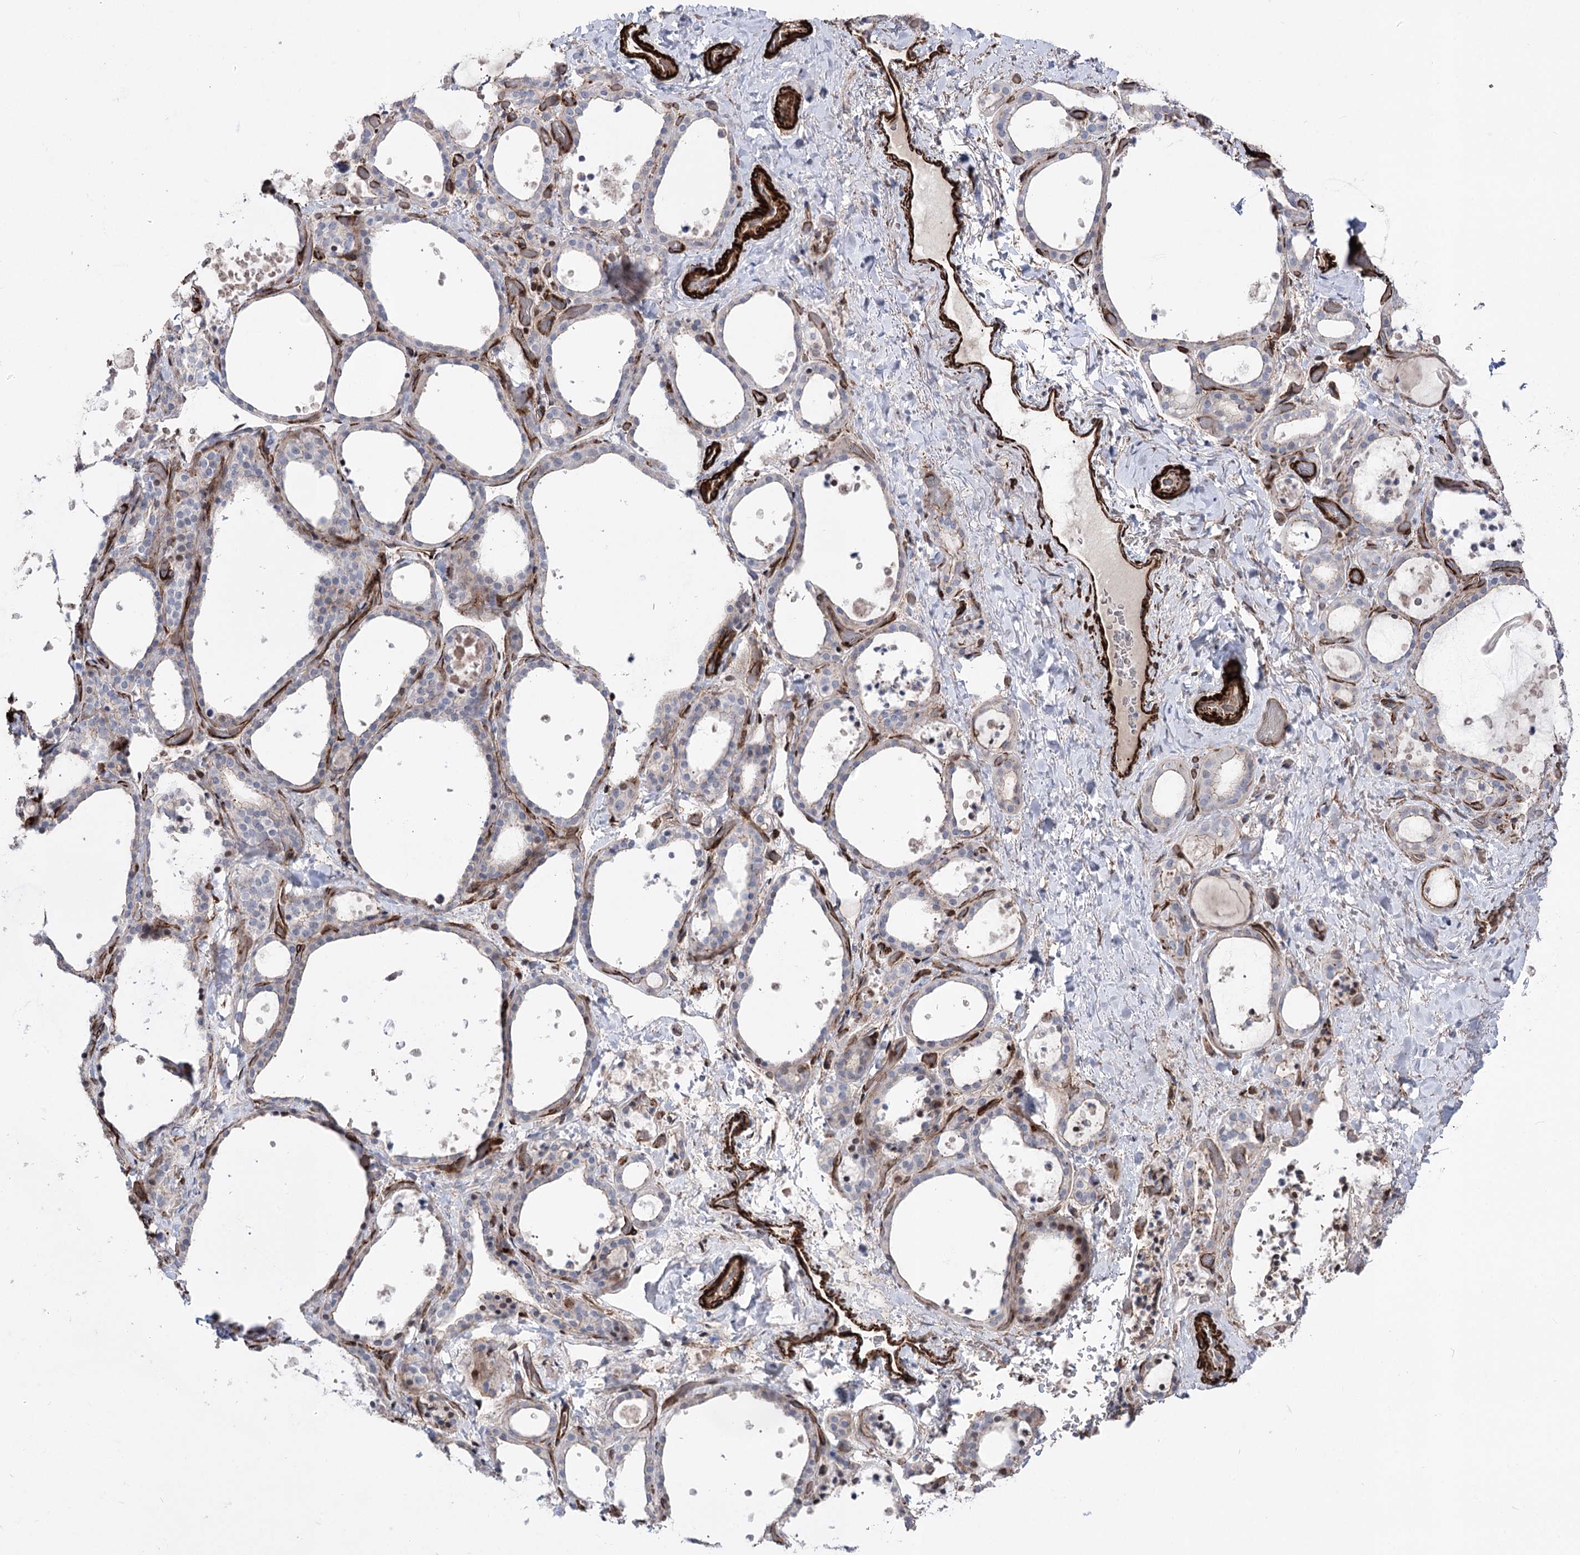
{"staining": {"intensity": "moderate", "quantity": "<25%", "location": "cytoplasmic/membranous,nuclear"}, "tissue": "thyroid gland", "cell_type": "Glandular cells", "image_type": "normal", "snomed": [{"axis": "morphology", "description": "Normal tissue, NOS"}, {"axis": "topography", "description": "Thyroid gland"}], "caption": "Protein staining of unremarkable thyroid gland exhibits moderate cytoplasmic/membranous,nuclear expression in about <25% of glandular cells. (DAB IHC, brown staining for protein, blue staining for nuclei).", "gene": "ARHGAP20", "patient": {"sex": "female", "age": 44}}